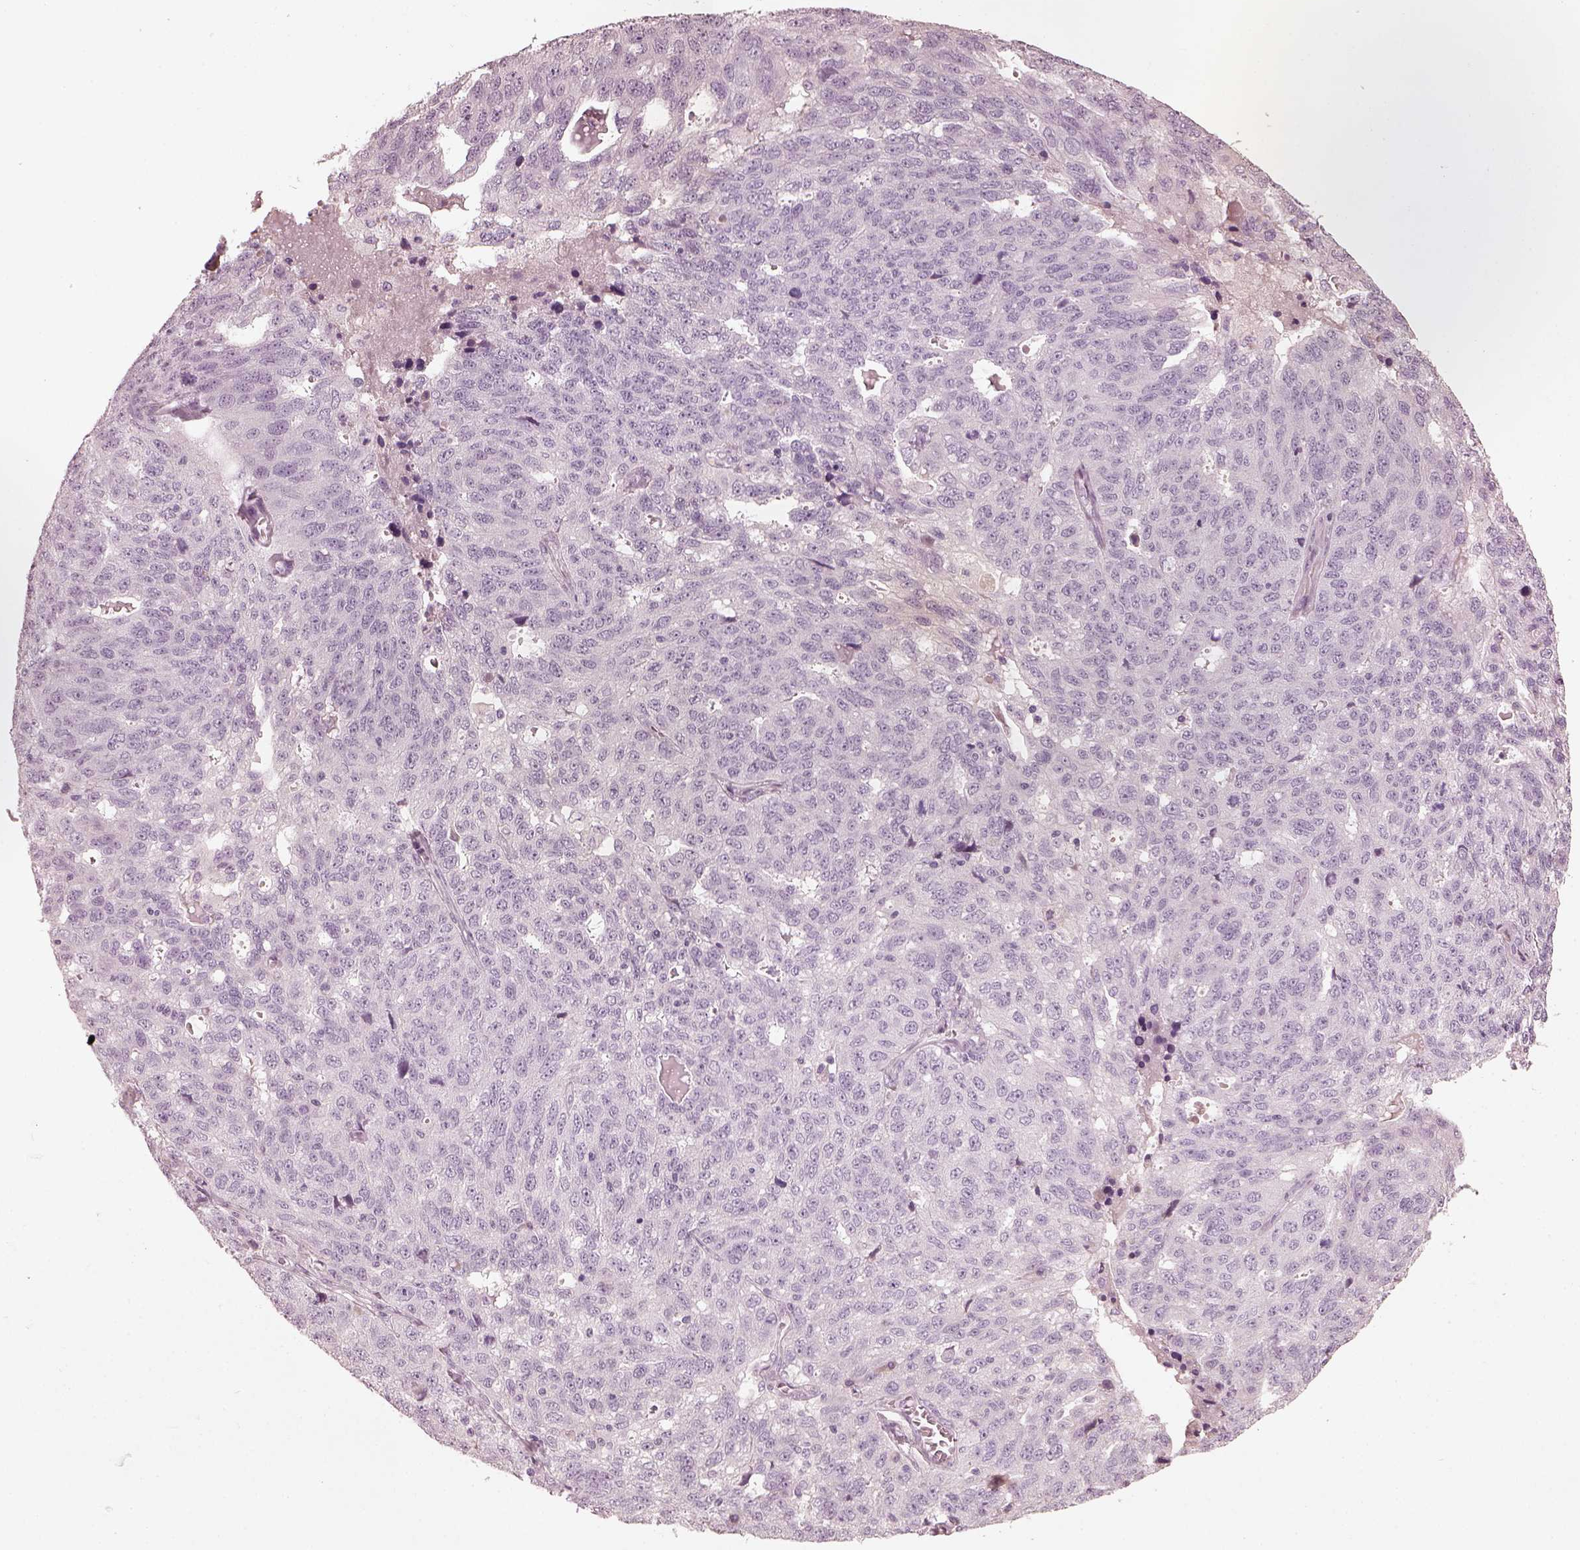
{"staining": {"intensity": "negative", "quantity": "none", "location": "none"}, "tissue": "ovarian cancer", "cell_type": "Tumor cells", "image_type": "cancer", "snomed": [{"axis": "morphology", "description": "Cystadenocarcinoma, serous, NOS"}, {"axis": "topography", "description": "Ovary"}], "caption": "Tumor cells are negative for protein expression in human serous cystadenocarcinoma (ovarian).", "gene": "OPTC", "patient": {"sex": "female", "age": 71}}